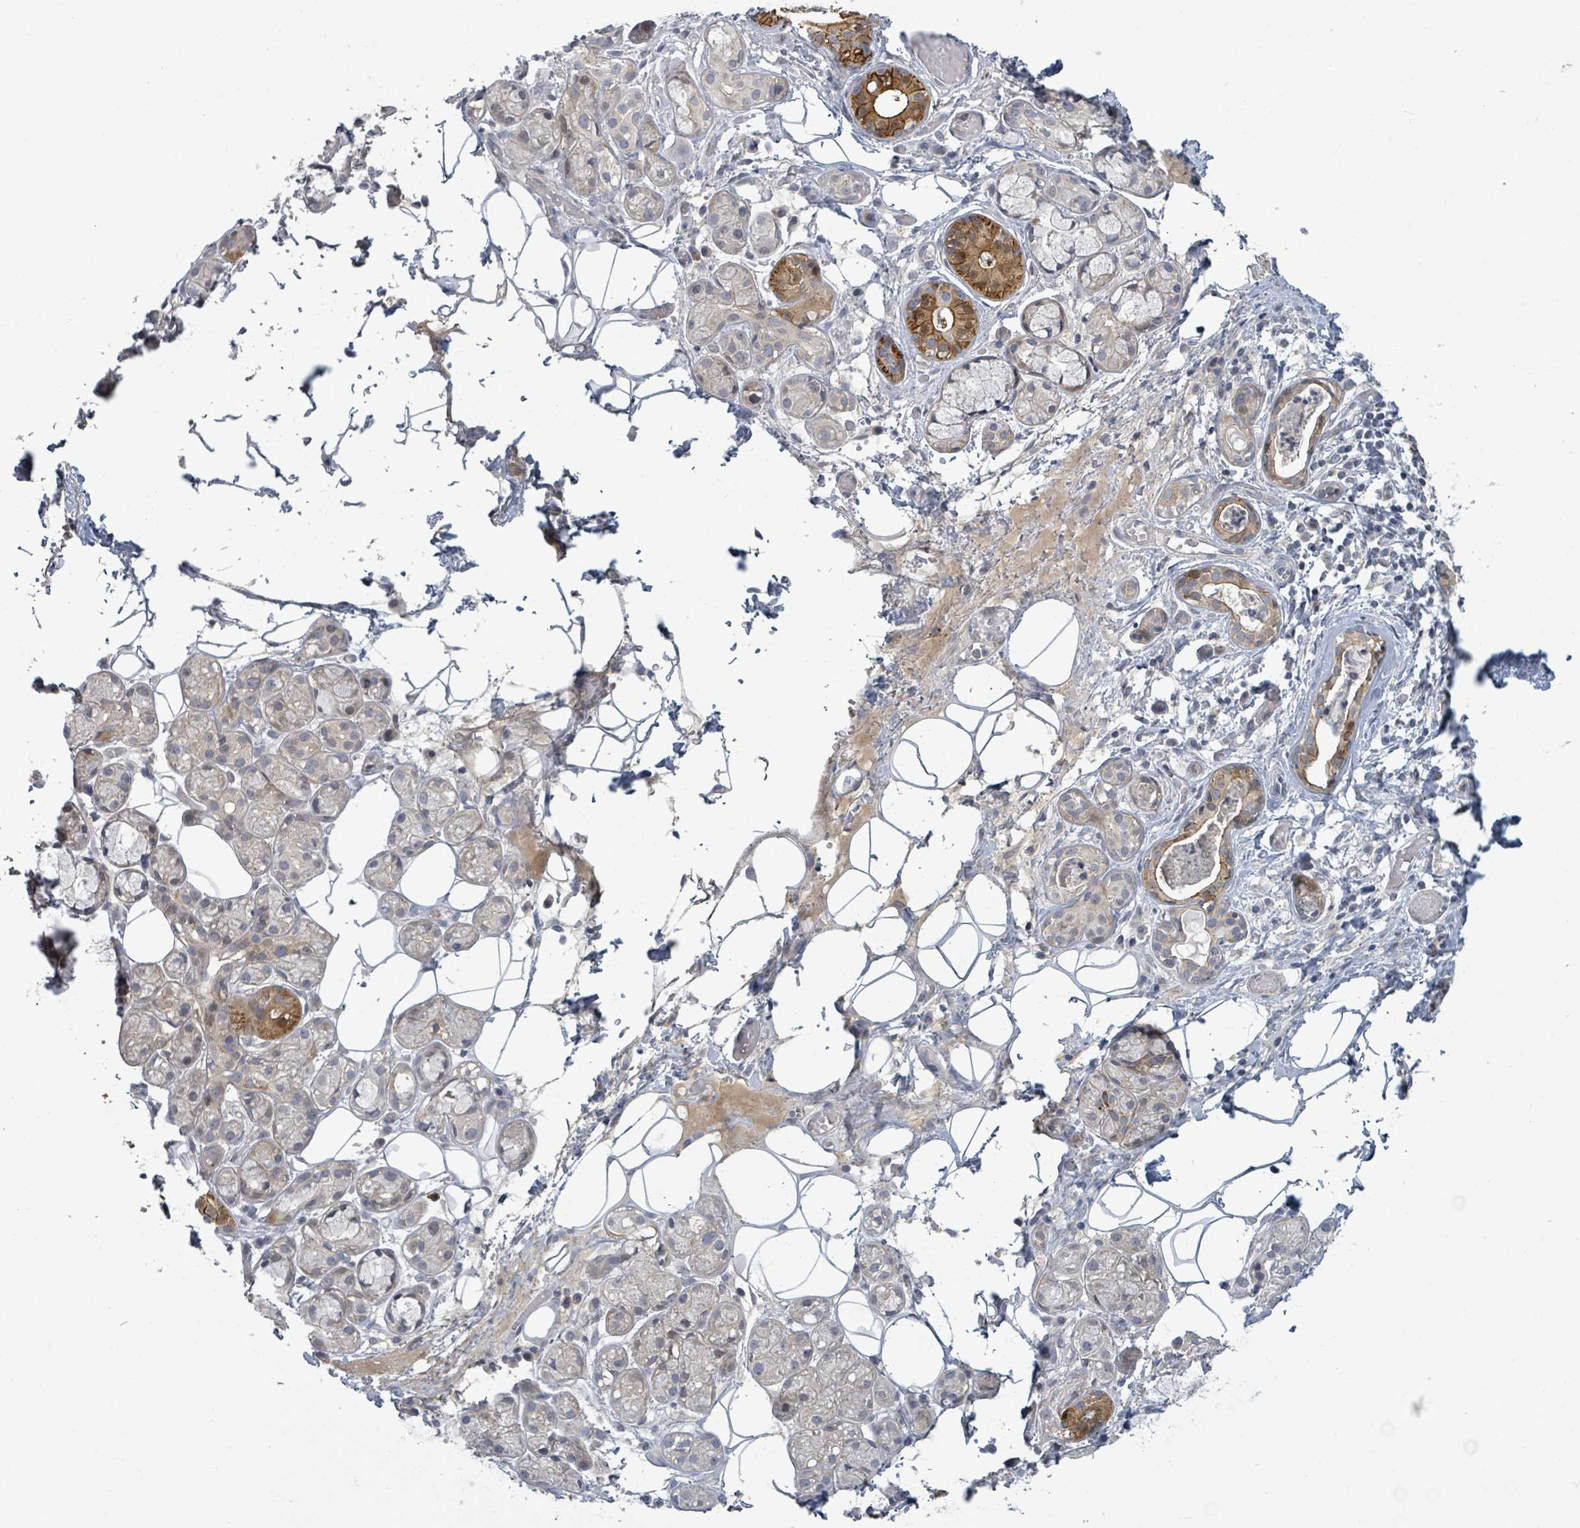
{"staining": {"intensity": "strong", "quantity": "<25%", "location": "cytoplasmic/membranous,nuclear"}, "tissue": "salivary gland", "cell_type": "Glandular cells", "image_type": "normal", "snomed": [{"axis": "morphology", "description": "Normal tissue, NOS"}, {"axis": "topography", "description": "Salivary gland"}], "caption": "A high-resolution histopathology image shows immunohistochemistry (IHC) staining of normal salivary gland, which shows strong cytoplasmic/membranous,nuclear expression in about <25% of glandular cells.", "gene": "COL5A3", "patient": {"sex": "male", "age": 82}}